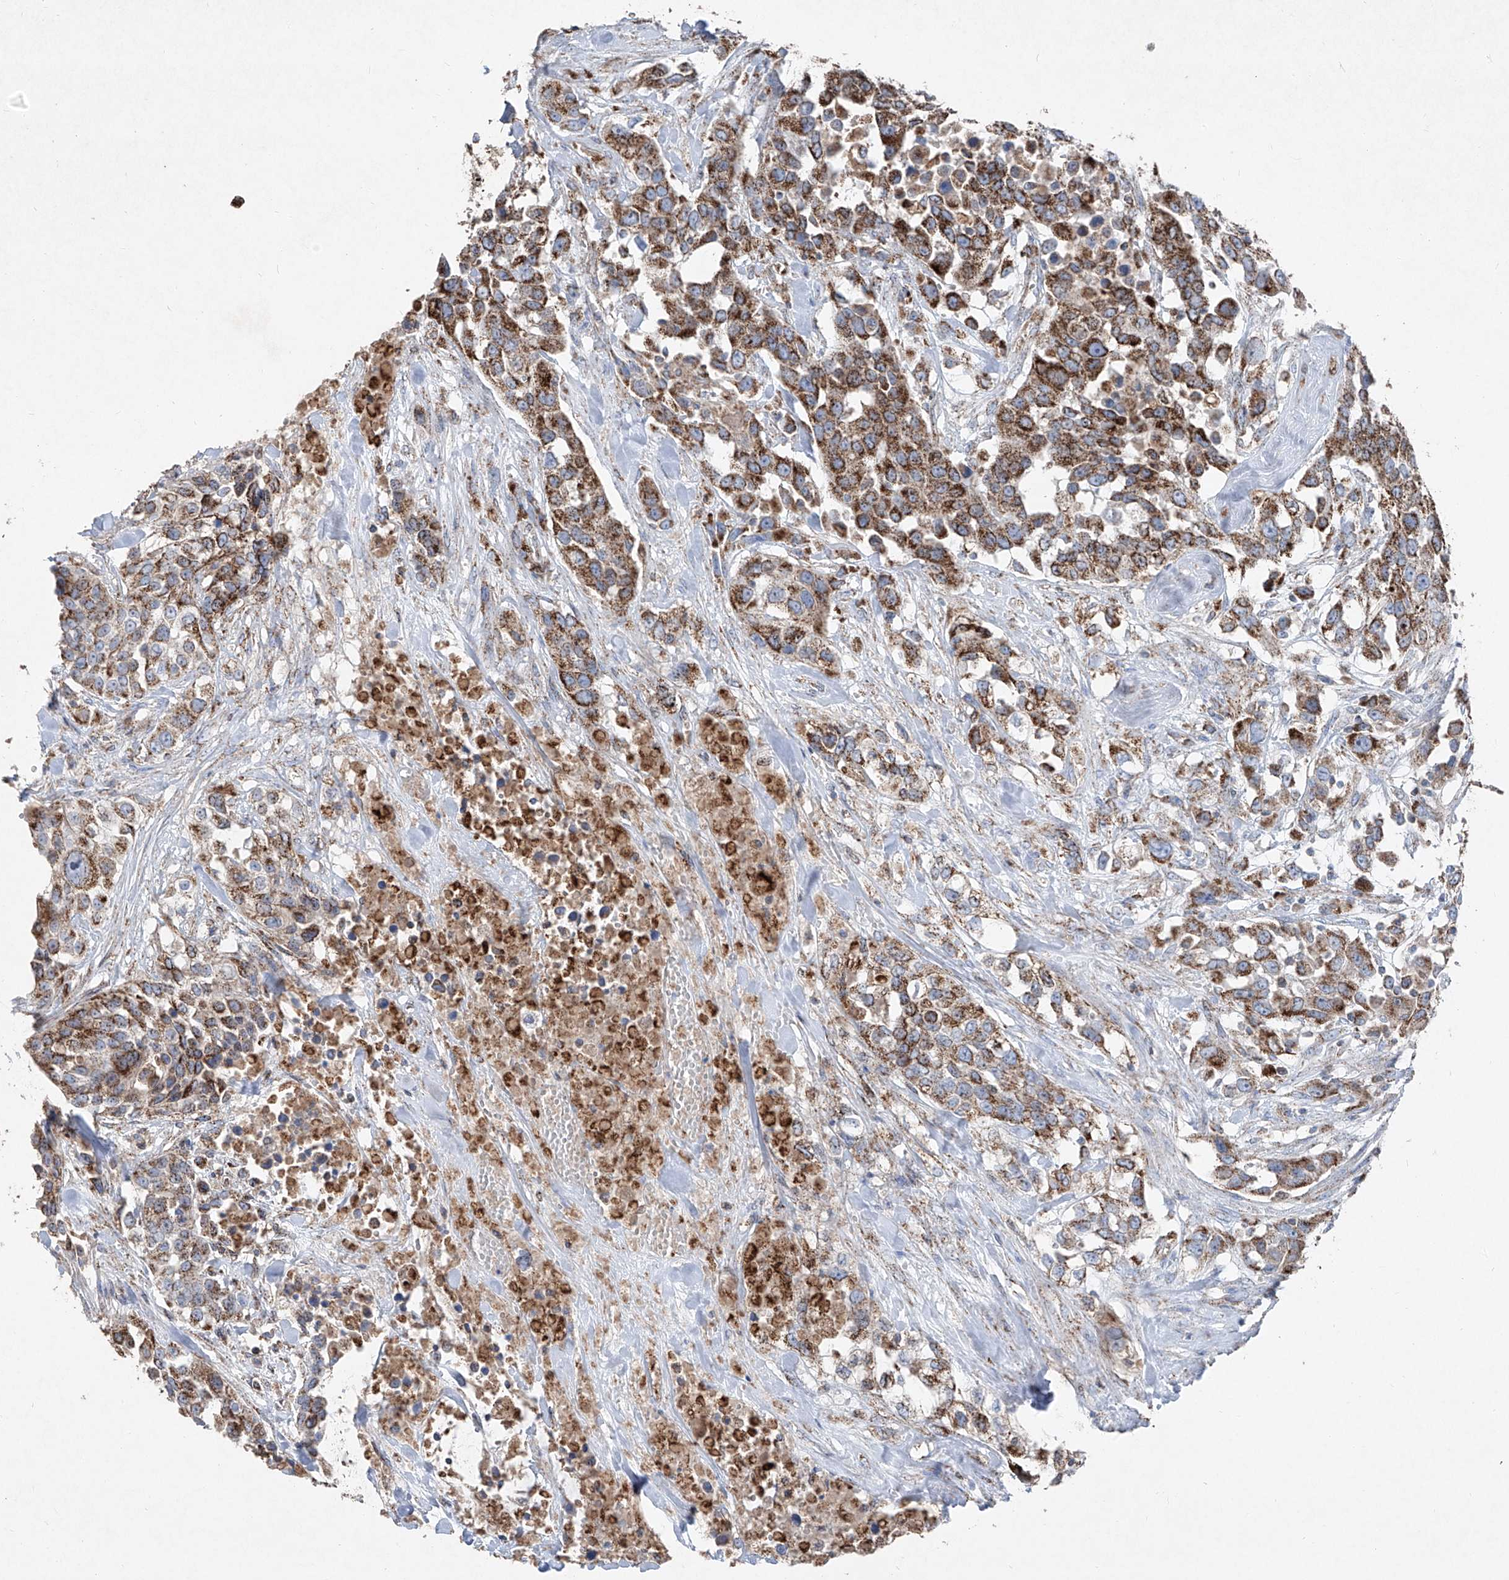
{"staining": {"intensity": "strong", "quantity": ">75%", "location": "cytoplasmic/membranous"}, "tissue": "urothelial cancer", "cell_type": "Tumor cells", "image_type": "cancer", "snomed": [{"axis": "morphology", "description": "Urothelial carcinoma, High grade"}, {"axis": "topography", "description": "Urinary bladder"}], "caption": "Strong cytoplasmic/membranous staining is seen in approximately >75% of tumor cells in high-grade urothelial carcinoma. The staining was performed using DAB (3,3'-diaminobenzidine) to visualize the protein expression in brown, while the nuclei were stained in blue with hematoxylin (Magnification: 20x).", "gene": "ABCD3", "patient": {"sex": "female", "age": 80}}